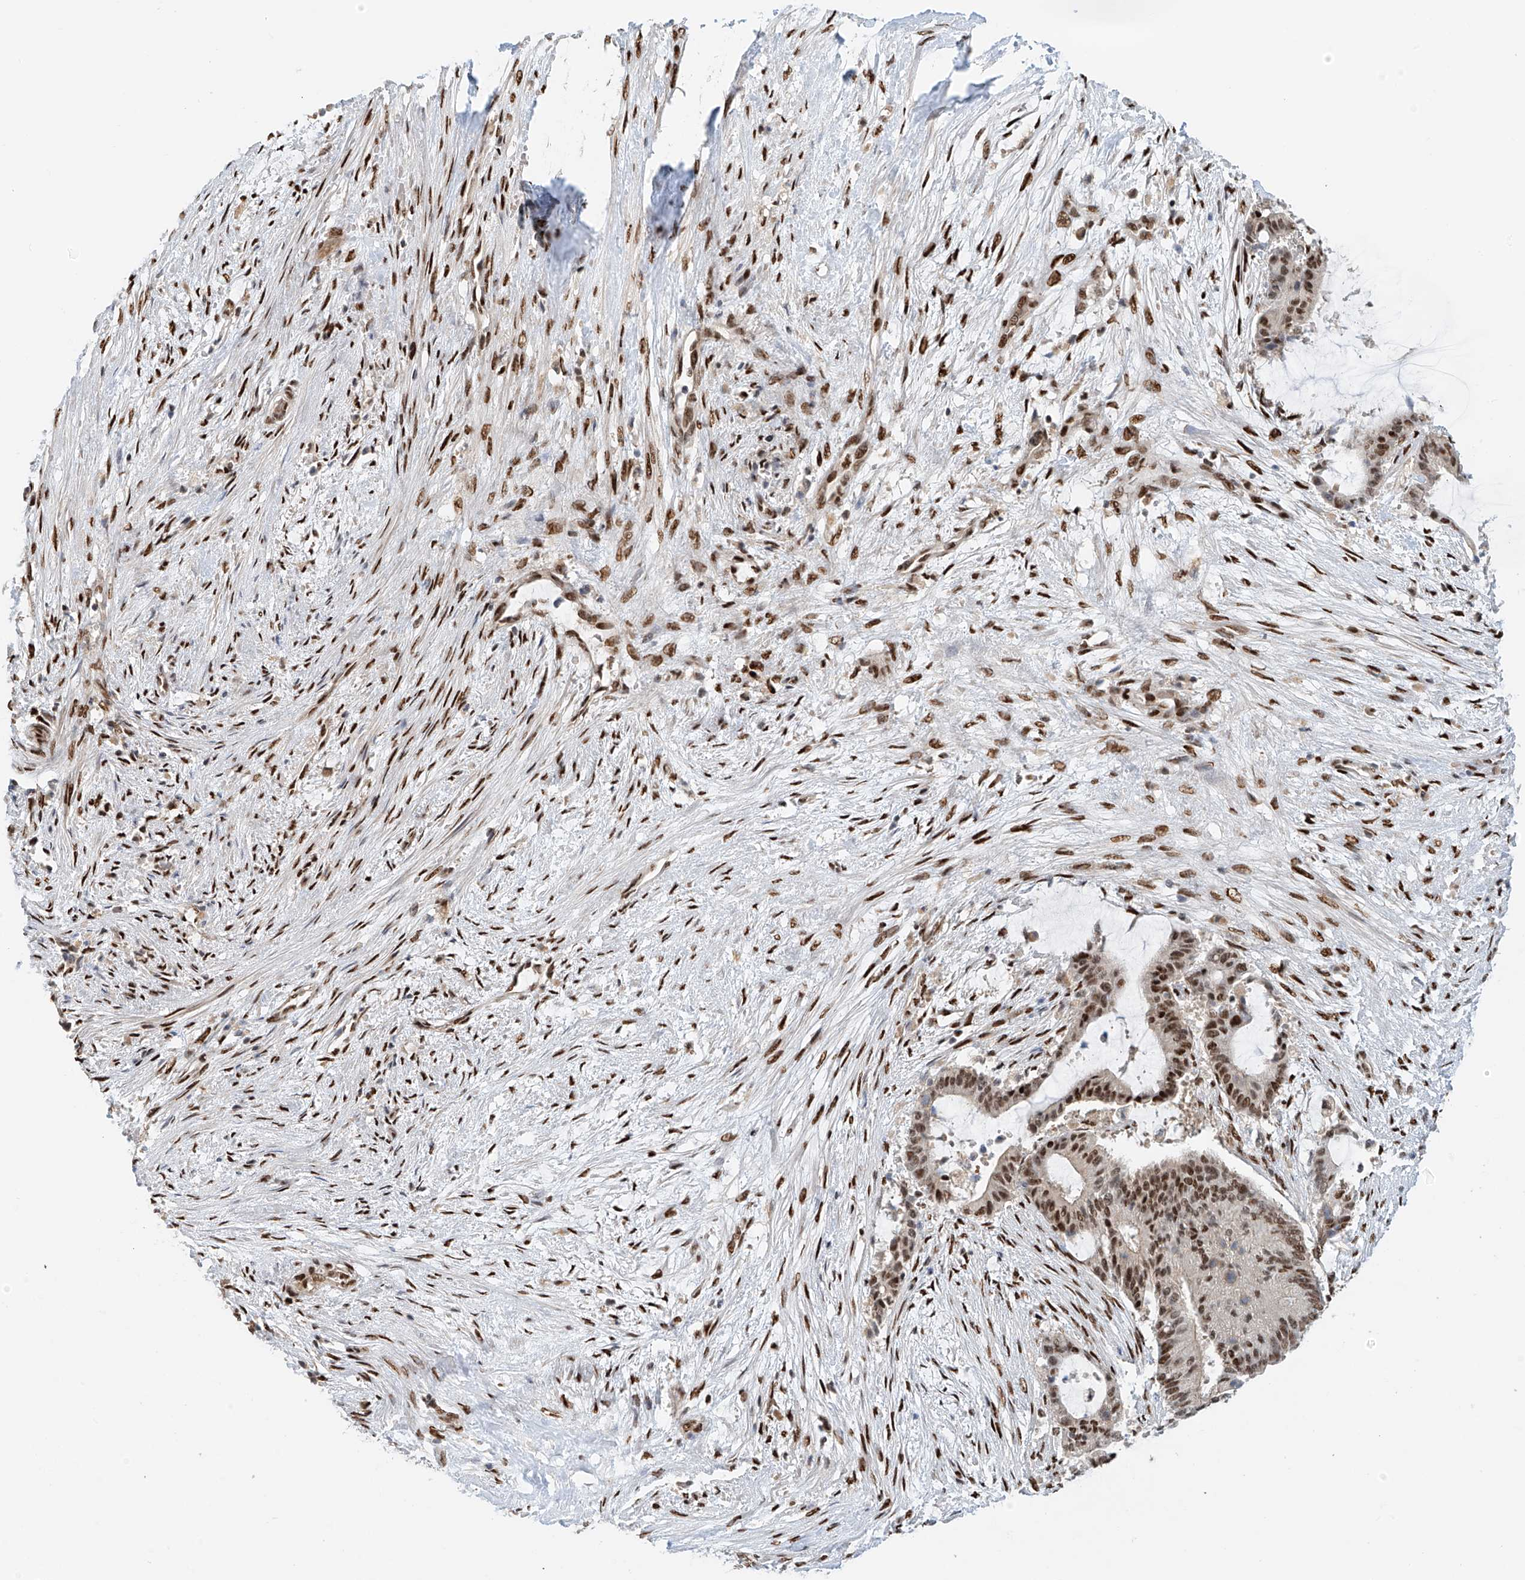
{"staining": {"intensity": "moderate", "quantity": ">75%", "location": "nuclear"}, "tissue": "liver cancer", "cell_type": "Tumor cells", "image_type": "cancer", "snomed": [{"axis": "morphology", "description": "Normal tissue, NOS"}, {"axis": "morphology", "description": "Cholangiocarcinoma"}, {"axis": "topography", "description": "Liver"}, {"axis": "topography", "description": "Peripheral nerve tissue"}], "caption": "This micrograph shows liver cancer (cholangiocarcinoma) stained with immunohistochemistry to label a protein in brown. The nuclear of tumor cells show moderate positivity for the protein. Nuclei are counter-stained blue.", "gene": "ZNF514", "patient": {"sex": "female", "age": 73}}